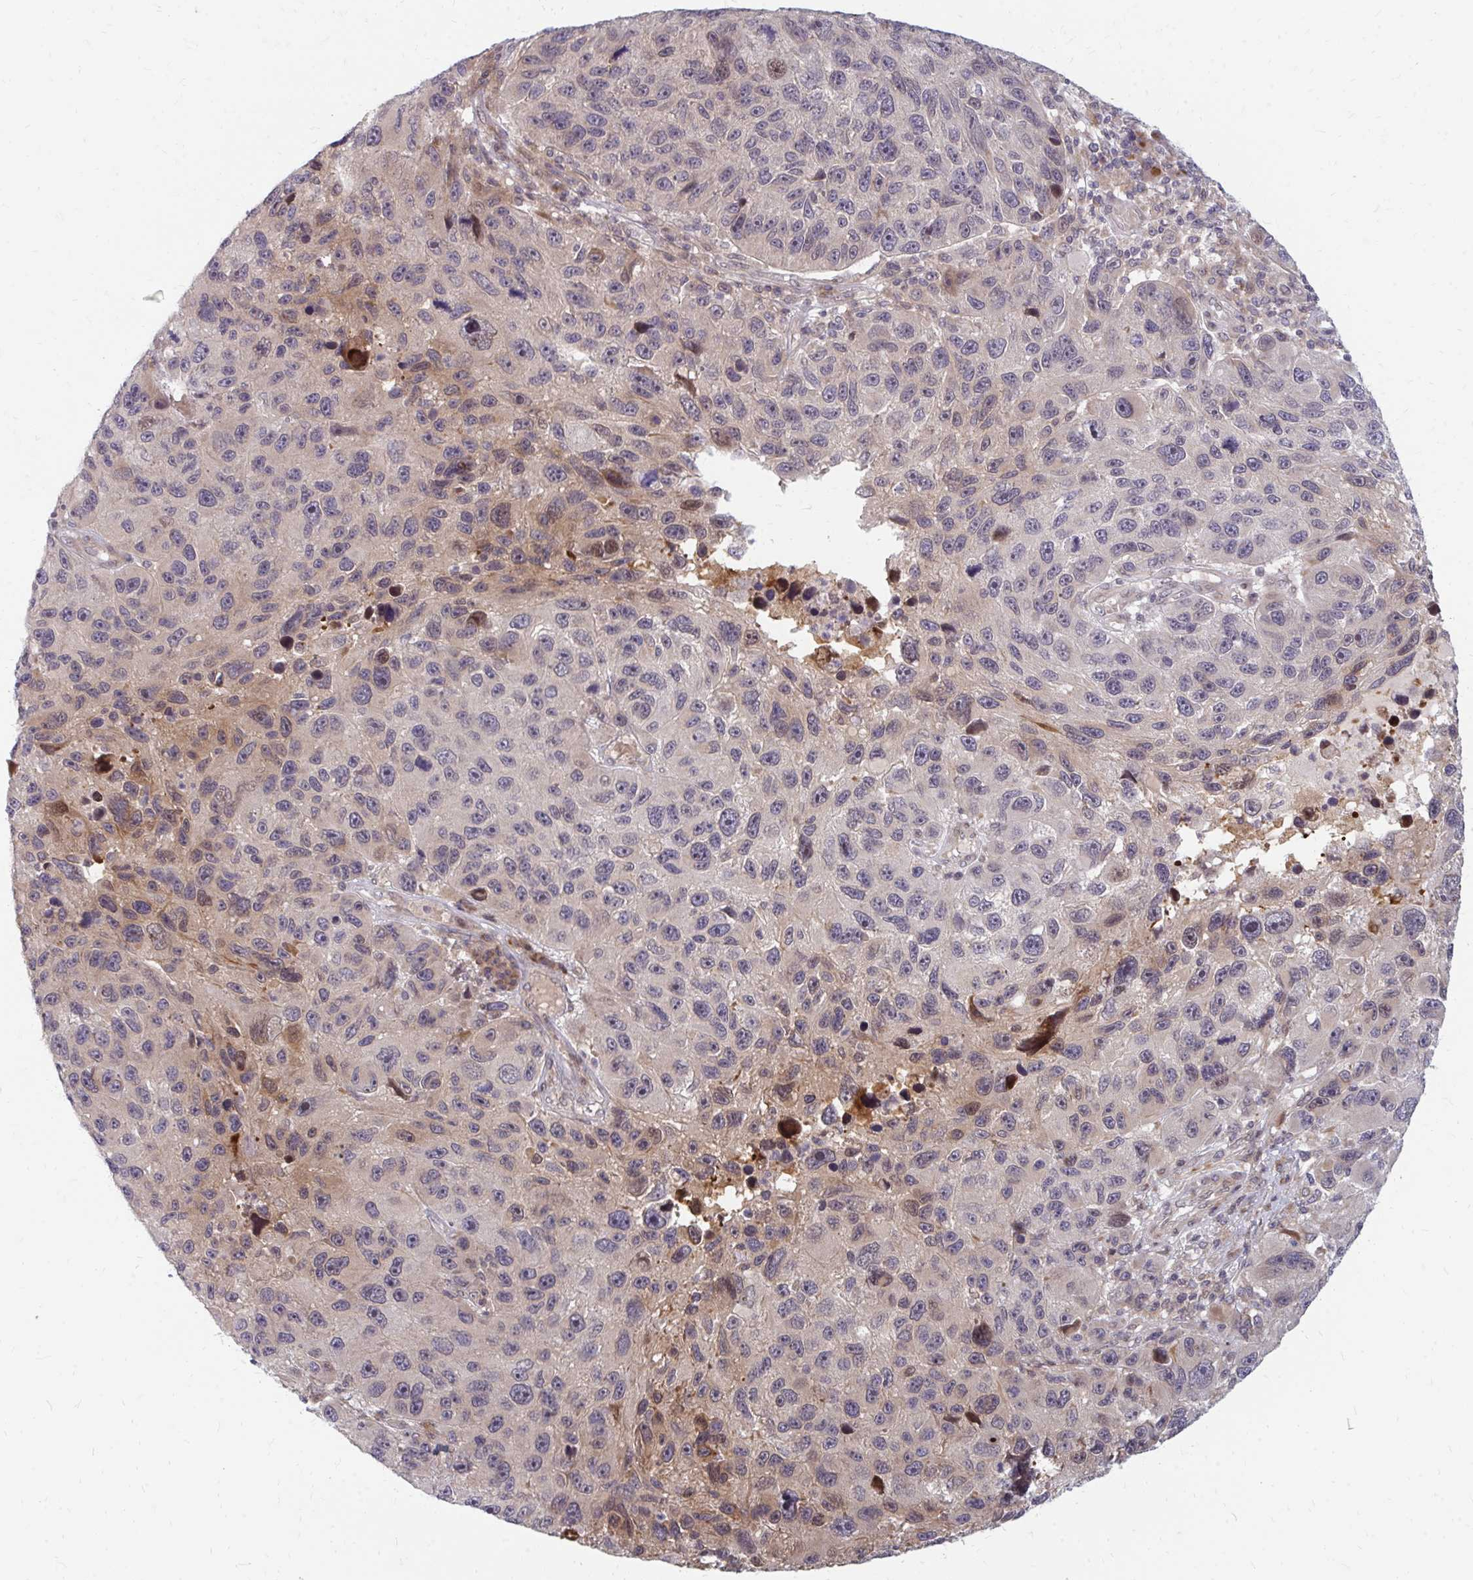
{"staining": {"intensity": "weak", "quantity": "<25%", "location": "cytoplasmic/membranous"}, "tissue": "melanoma", "cell_type": "Tumor cells", "image_type": "cancer", "snomed": [{"axis": "morphology", "description": "Malignant melanoma, NOS"}, {"axis": "topography", "description": "Skin"}], "caption": "A high-resolution micrograph shows IHC staining of malignant melanoma, which shows no significant expression in tumor cells.", "gene": "ZNF285", "patient": {"sex": "male", "age": 53}}